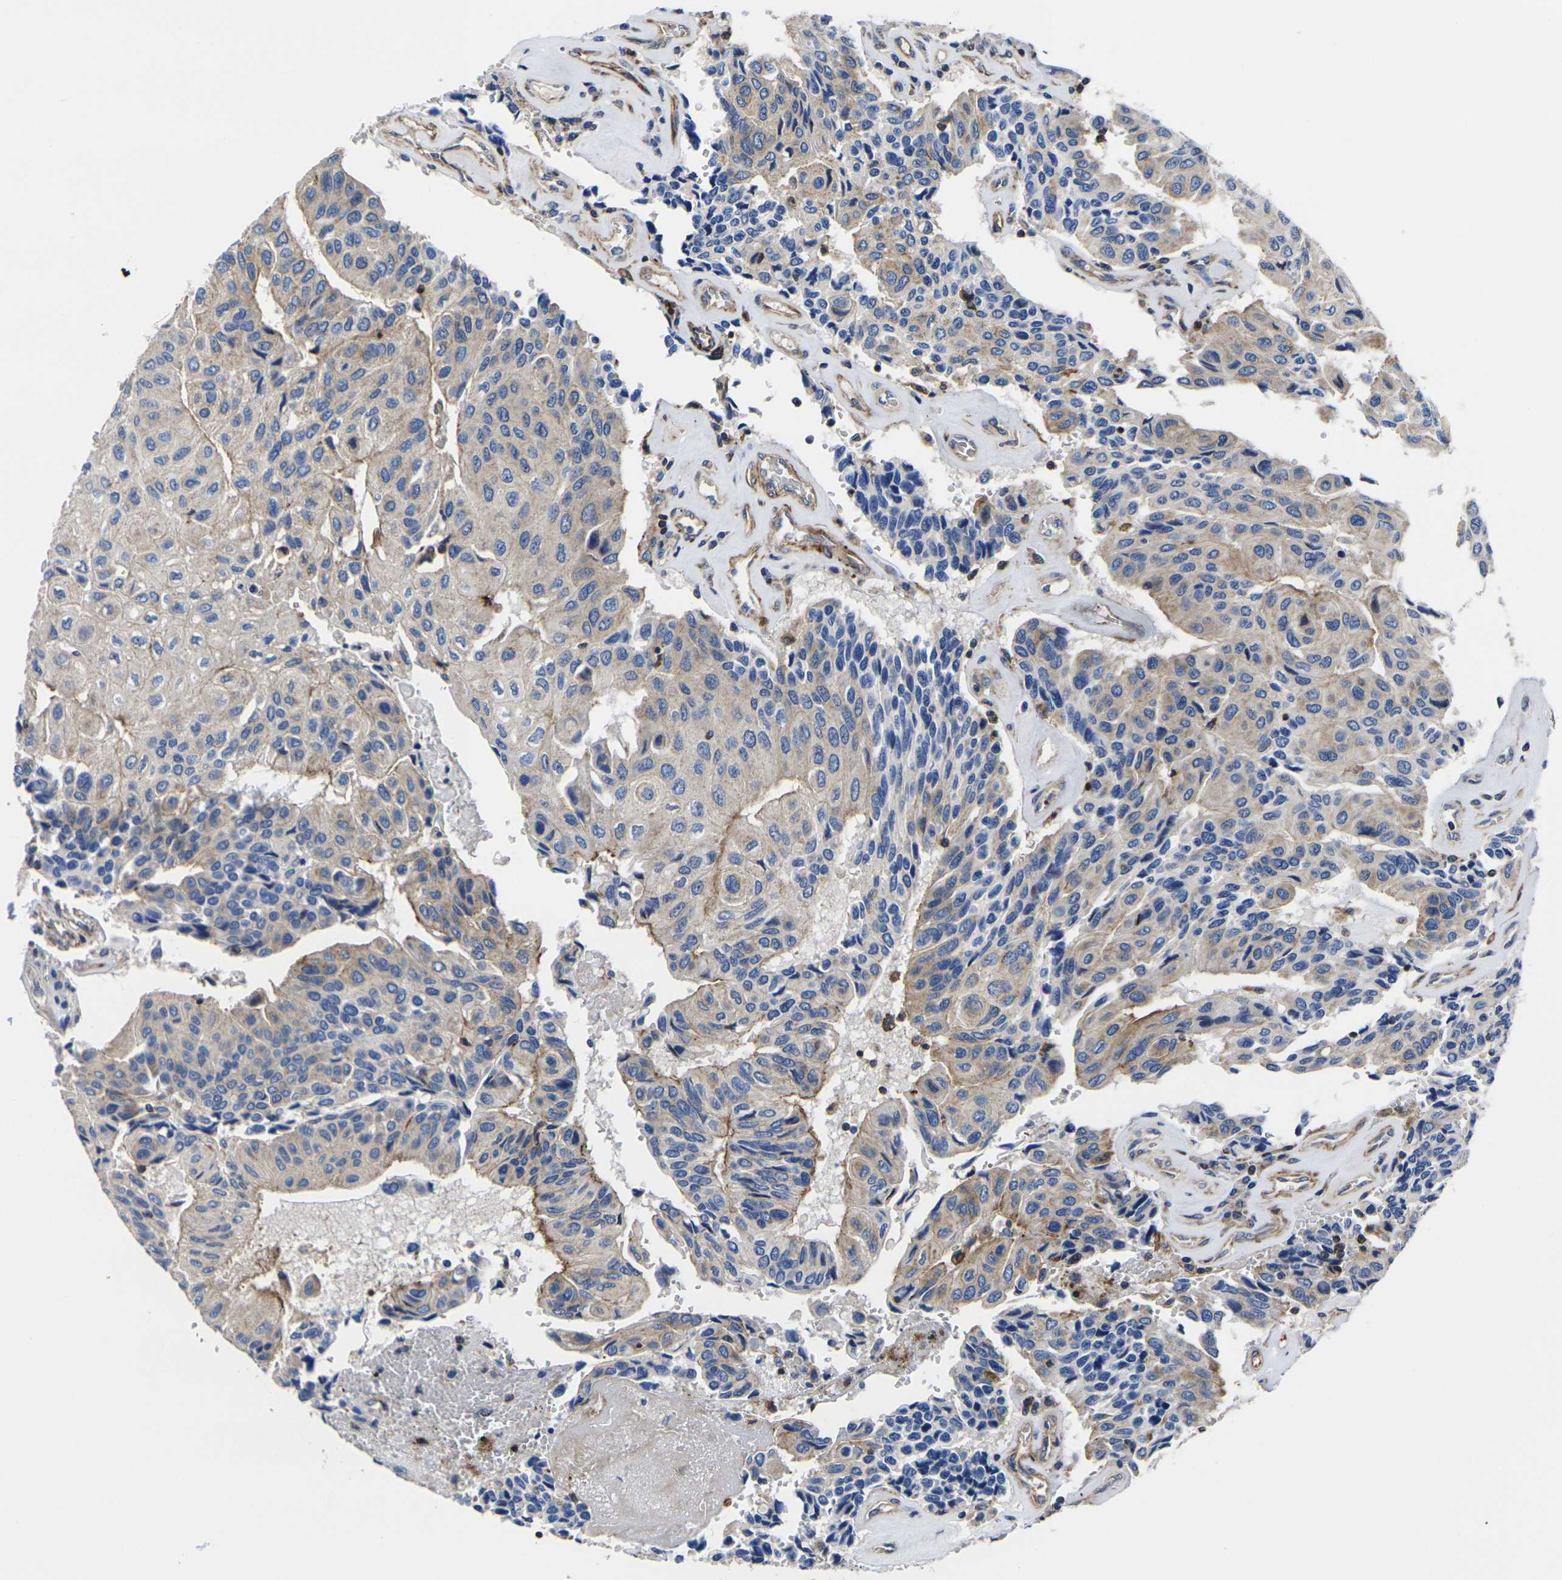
{"staining": {"intensity": "moderate", "quantity": "25%-75%", "location": "cytoplasmic/membranous"}, "tissue": "urothelial cancer", "cell_type": "Tumor cells", "image_type": "cancer", "snomed": [{"axis": "morphology", "description": "Urothelial carcinoma, High grade"}, {"axis": "topography", "description": "Urinary bladder"}], "caption": "Moderate cytoplasmic/membranous expression is identified in approximately 25%-75% of tumor cells in urothelial cancer. (DAB IHC with brightfield microscopy, high magnification).", "gene": "GPR4", "patient": {"sex": "female", "age": 85}}